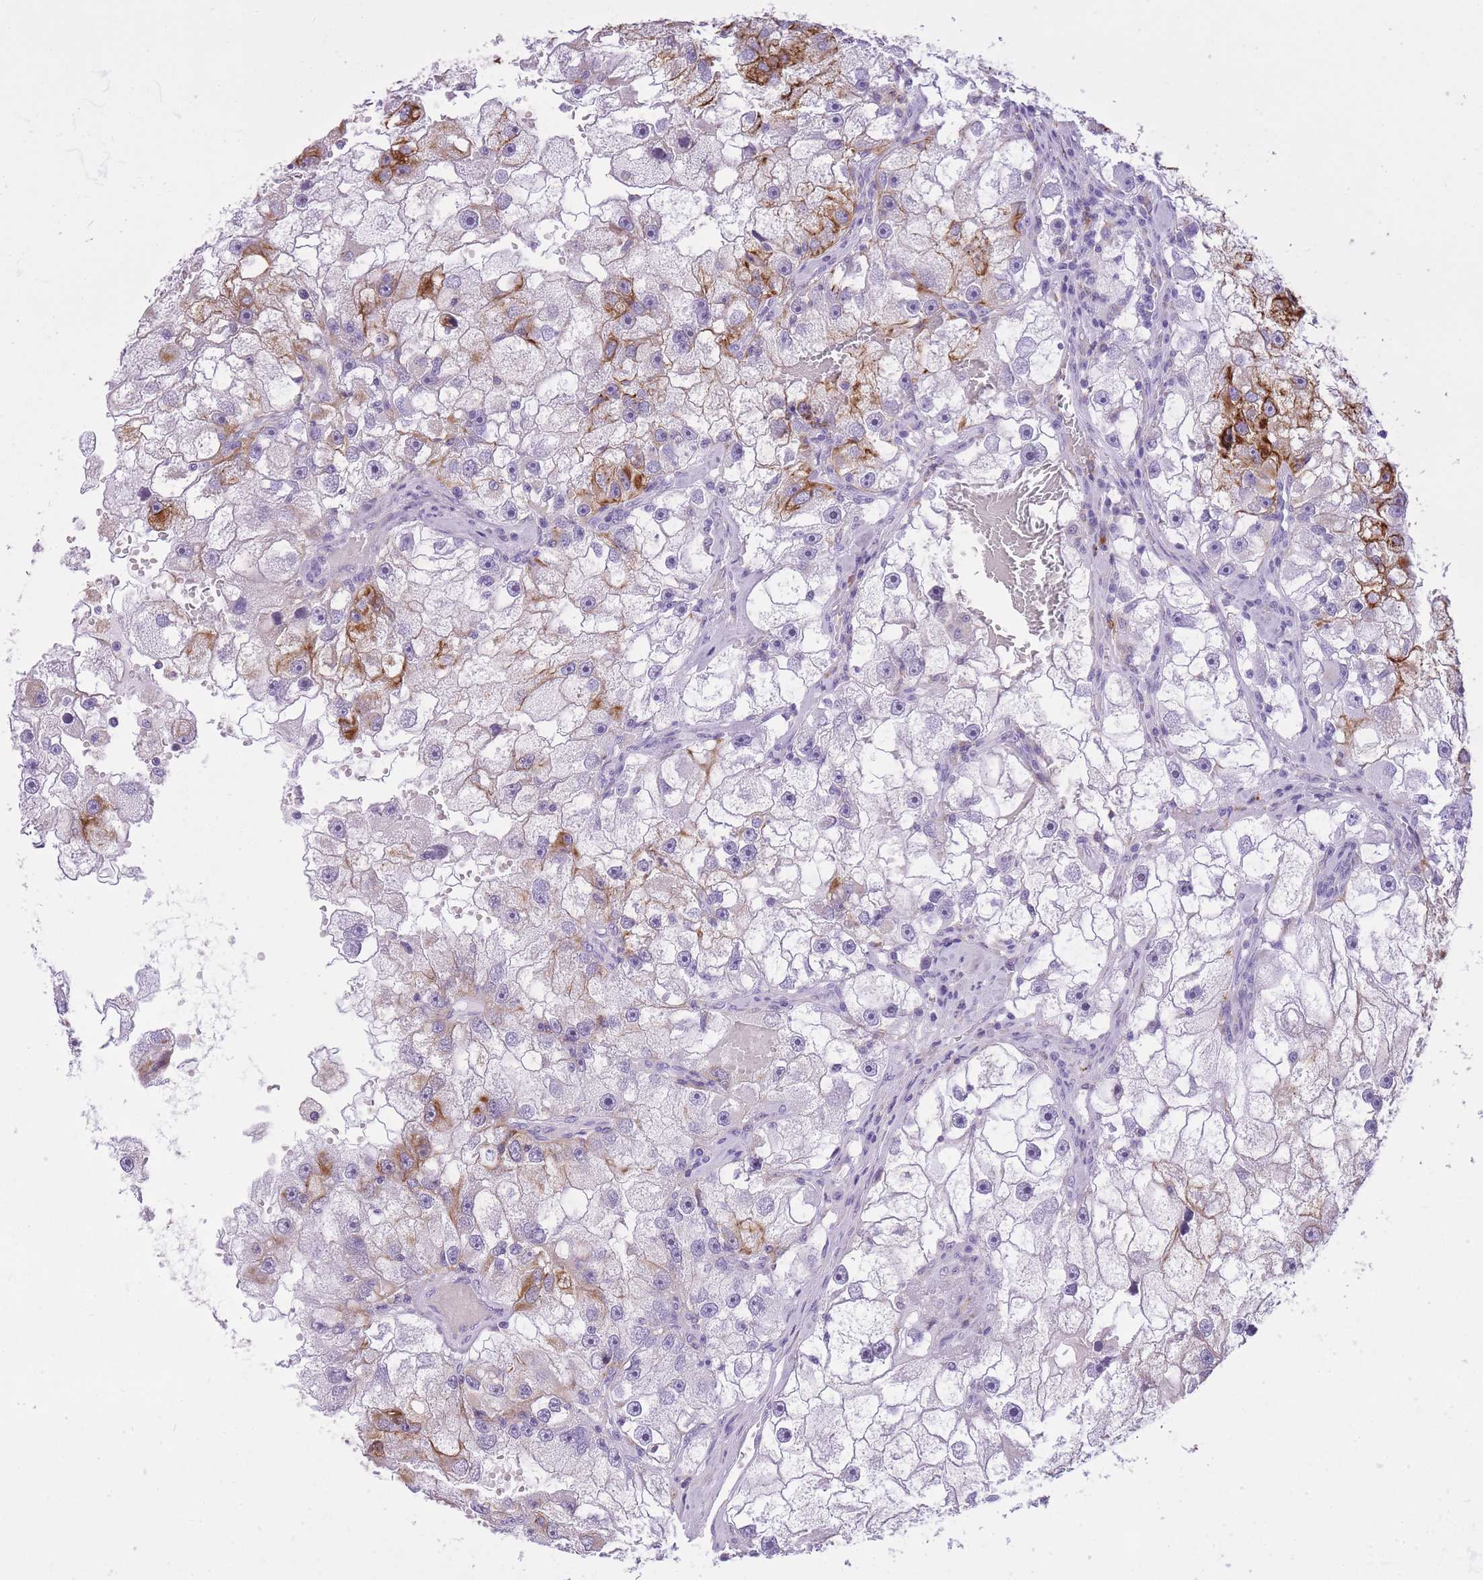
{"staining": {"intensity": "strong", "quantity": "<25%", "location": "cytoplasmic/membranous"}, "tissue": "renal cancer", "cell_type": "Tumor cells", "image_type": "cancer", "snomed": [{"axis": "morphology", "description": "Adenocarcinoma, NOS"}, {"axis": "topography", "description": "Kidney"}], "caption": "Renal cancer (adenocarcinoma) tissue shows strong cytoplasmic/membranous staining in about <25% of tumor cells", "gene": "RADX", "patient": {"sex": "male", "age": 63}}